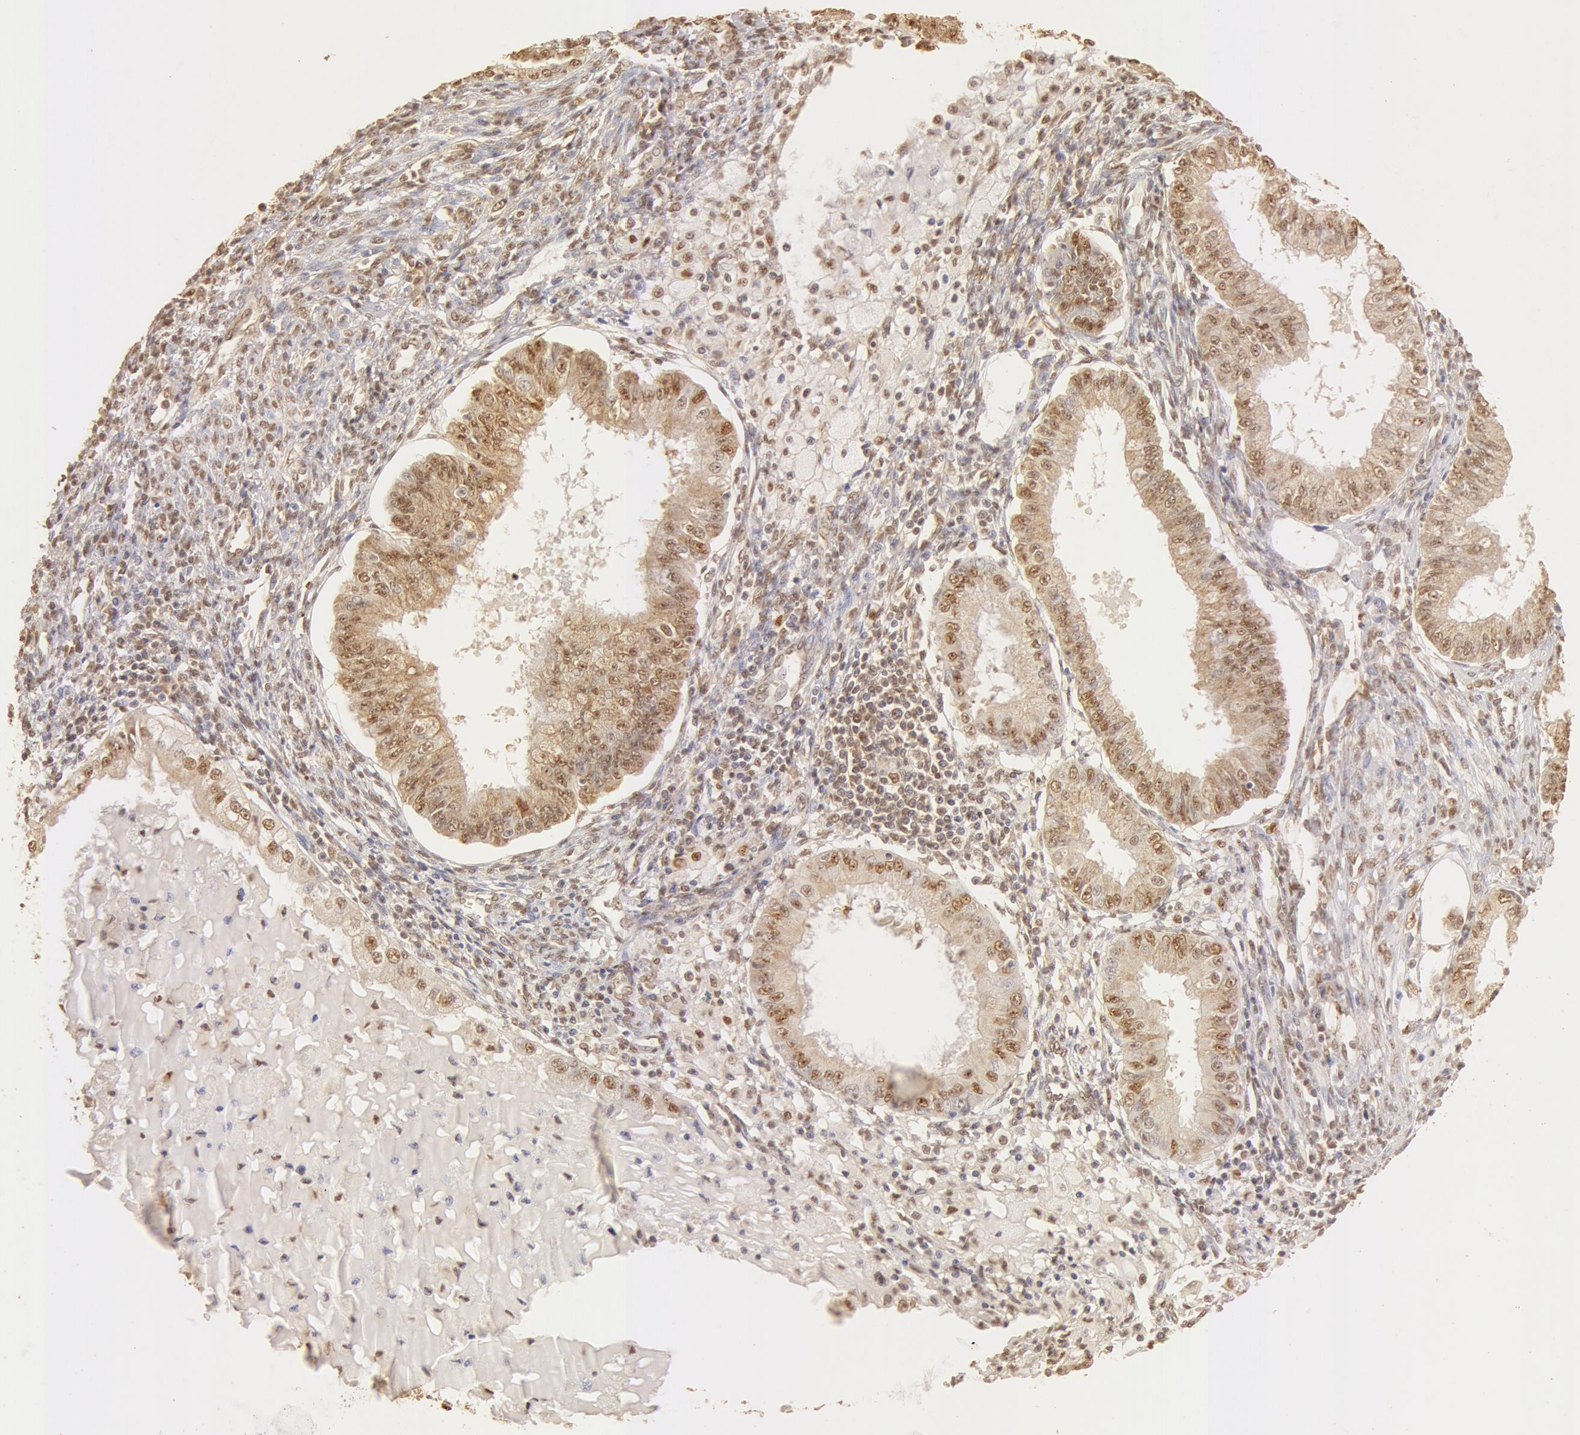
{"staining": {"intensity": "moderate", "quantity": ">75%", "location": "cytoplasmic/membranous,nuclear"}, "tissue": "endometrial cancer", "cell_type": "Tumor cells", "image_type": "cancer", "snomed": [{"axis": "morphology", "description": "Adenocarcinoma, NOS"}, {"axis": "topography", "description": "Endometrium"}], "caption": "This micrograph exhibits immunohistochemistry (IHC) staining of adenocarcinoma (endometrial), with medium moderate cytoplasmic/membranous and nuclear positivity in approximately >75% of tumor cells.", "gene": "SNRNP70", "patient": {"sex": "female", "age": 76}}